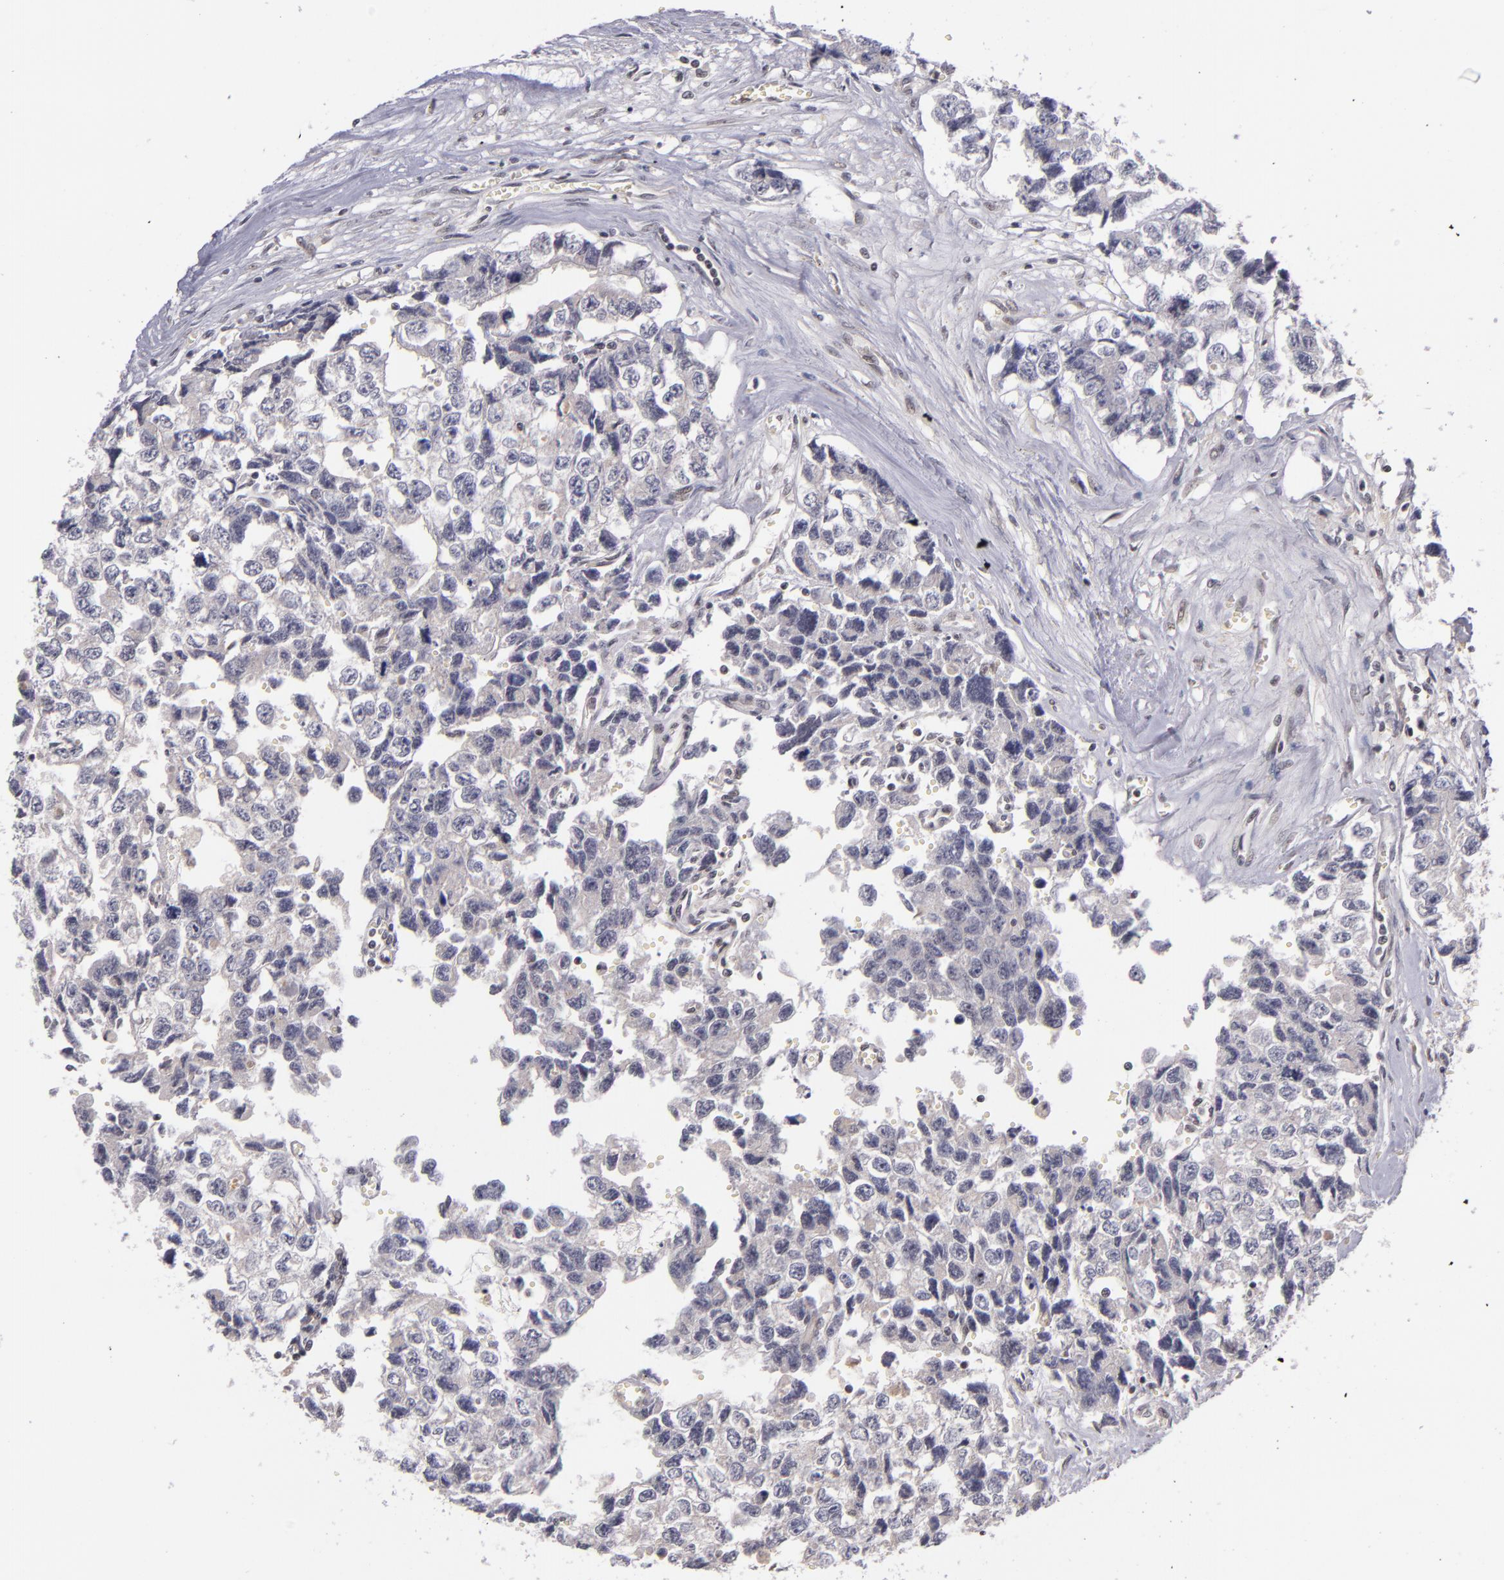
{"staining": {"intensity": "weak", "quantity": "<25%", "location": "cytoplasmic/membranous"}, "tissue": "testis cancer", "cell_type": "Tumor cells", "image_type": "cancer", "snomed": [{"axis": "morphology", "description": "Carcinoma, Embryonal, NOS"}, {"axis": "topography", "description": "Testis"}], "caption": "Embryonal carcinoma (testis) was stained to show a protein in brown. There is no significant expression in tumor cells.", "gene": "ZNF148", "patient": {"sex": "male", "age": 31}}